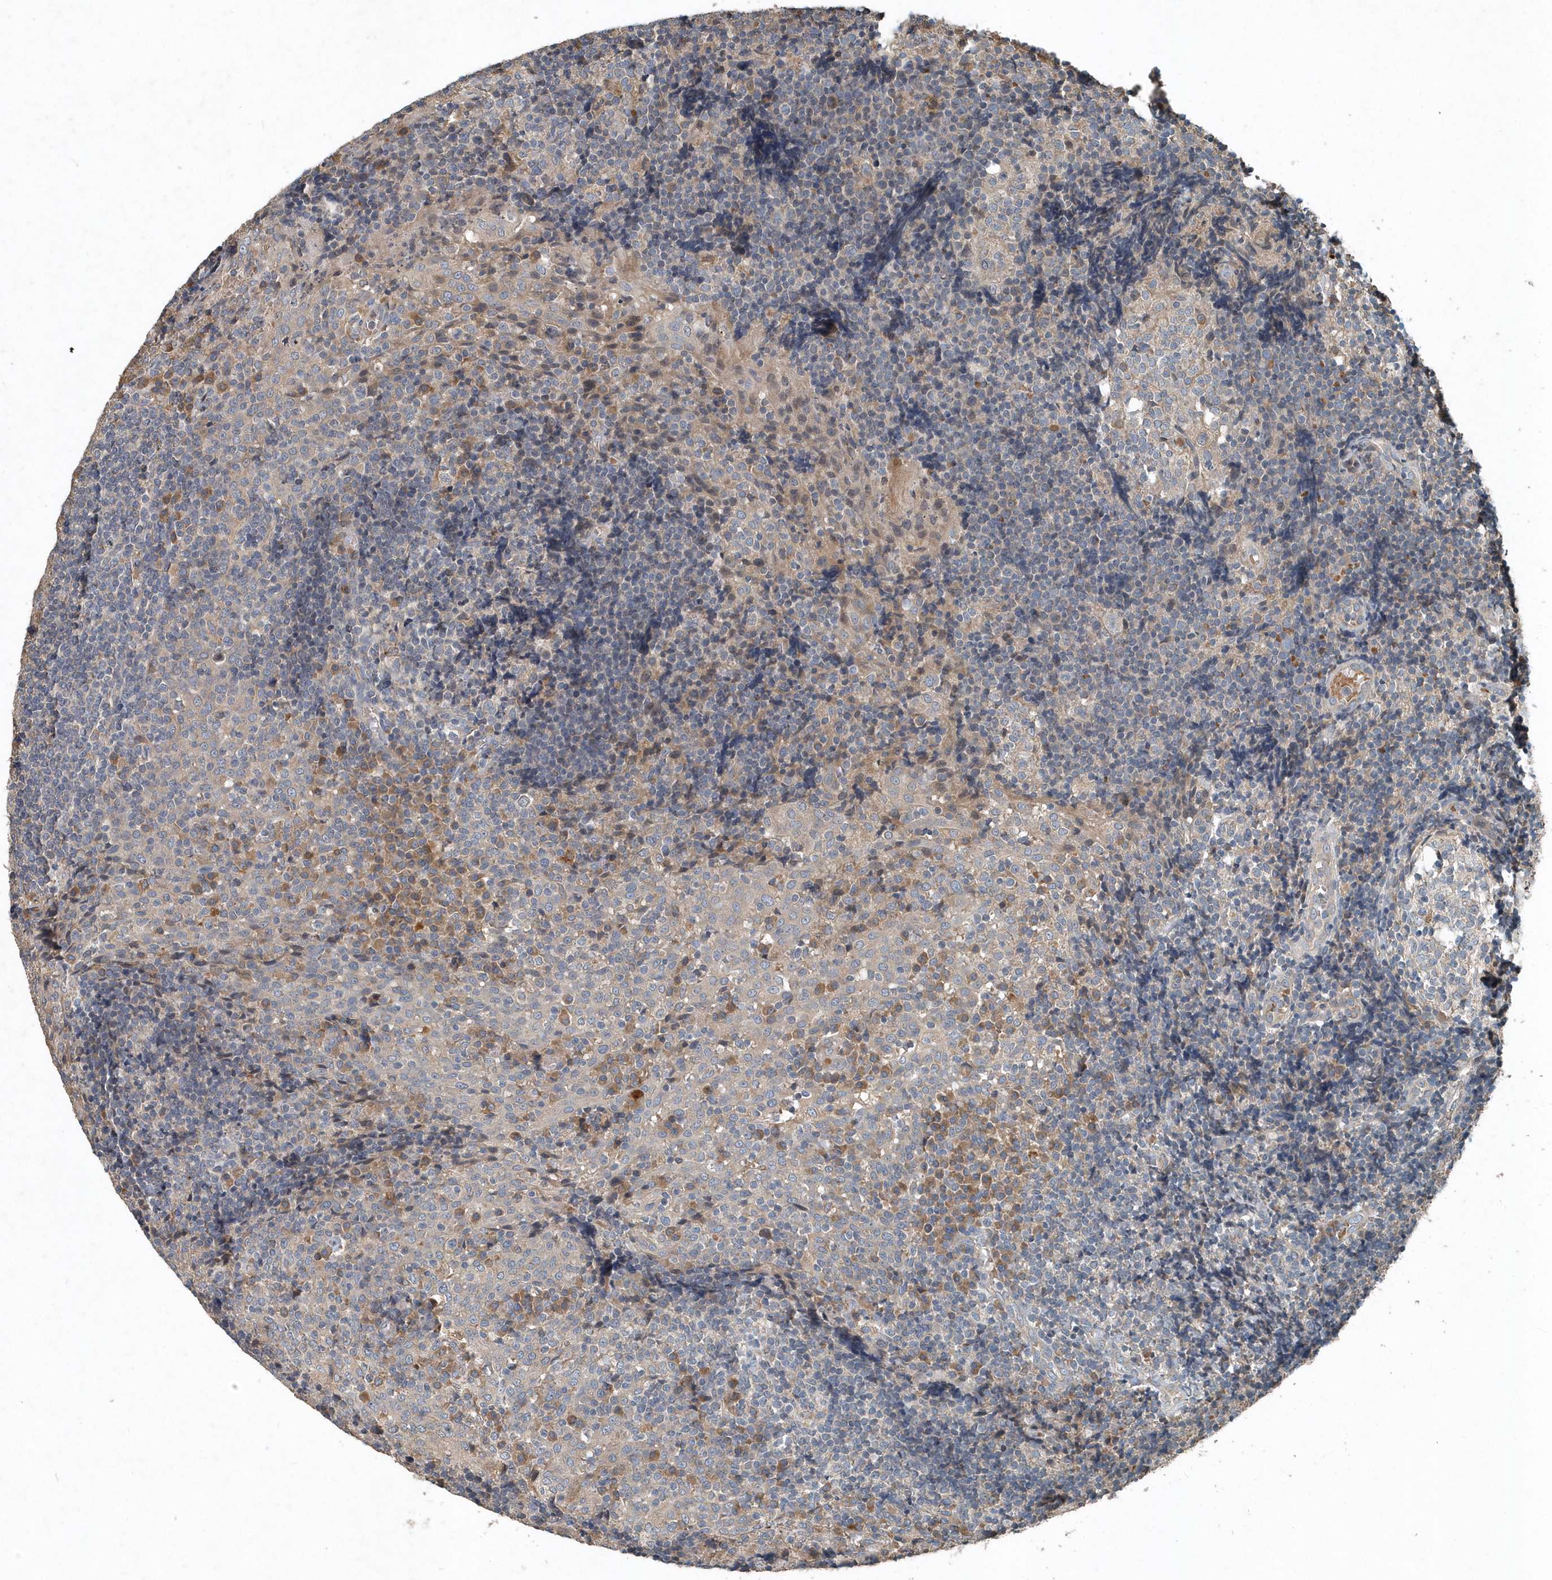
{"staining": {"intensity": "moderate", "quantity": "<25%", "location": "cytoplasmic/membranous"}, "tissue": "tonsil", "cell_type": "Germinal center cells", "image_type": "normal", "snomed": [{"axis": "morphology", "description": "Normal tissue, NOS"}, {"axis": "topography", "description": "Tonsil"}], "caption": "A brown stain highlights moderate cytoplasmic/membranous positivity of a protein in germinal center cells of normal human tonsil.", "gene": "SCFD2", "patient": {"sex": "female", "age": 19}}